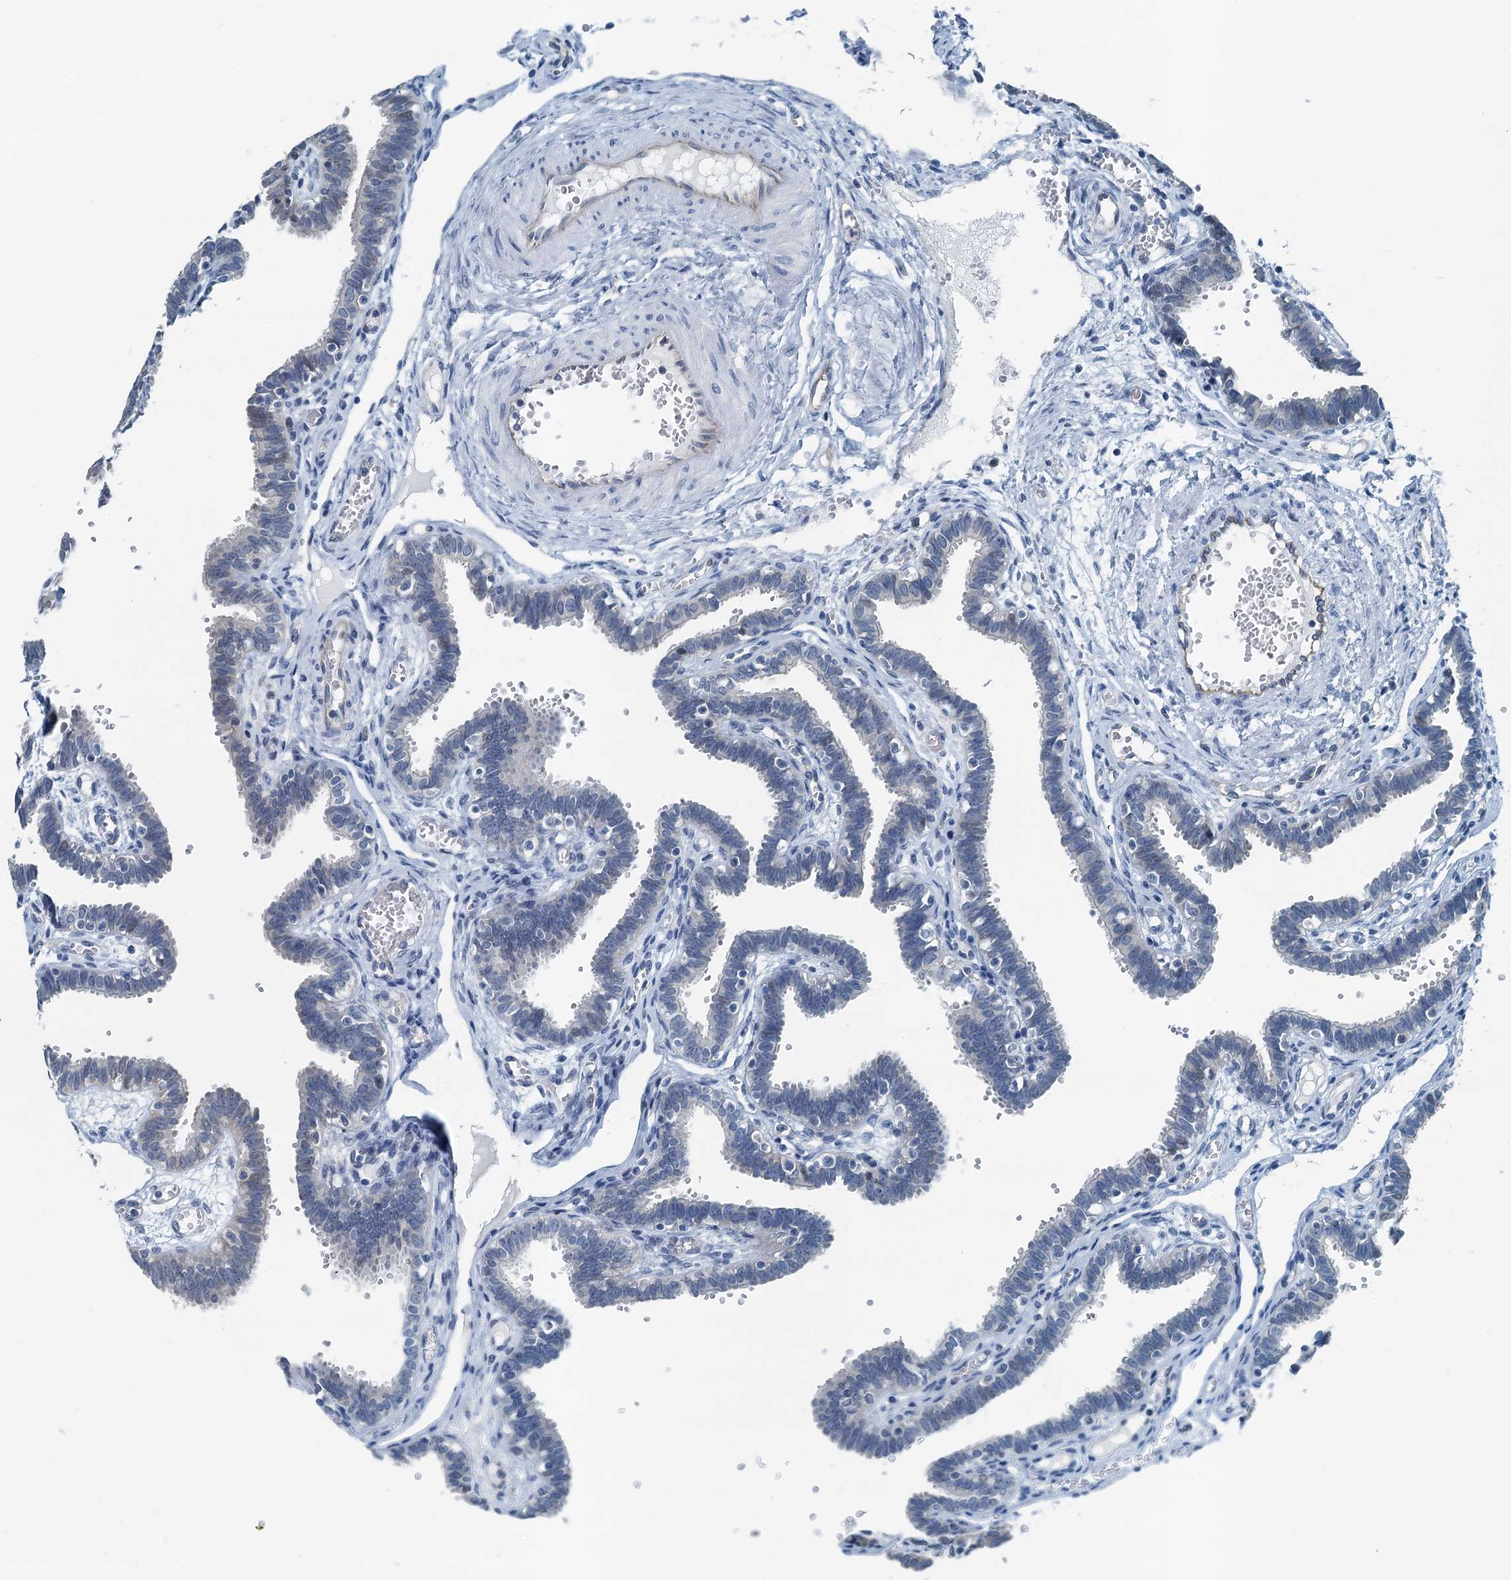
{"staining": {"intensity": "negative", "quantity": "none", "location": "none"}, "tissue": "fallopian tube", "cell_type": "Glandular cells", "image_type": "normal", "snomed": [{"axis": "morphology", "description": "Normal tissue, NOS"}, {"axis": "topography", "description": "Fallopian tube"}, {"axis": "topography", "description": "Placenta"}], "caption": "A high-resolution photomicrograph shows IHC staining of benign fallopian tube, which exhibits no significant positivity in glandular cells. Nuclei are stained in blue.", "gene": "GFOD2", "patient": {"sex": "female", "age": 32}}